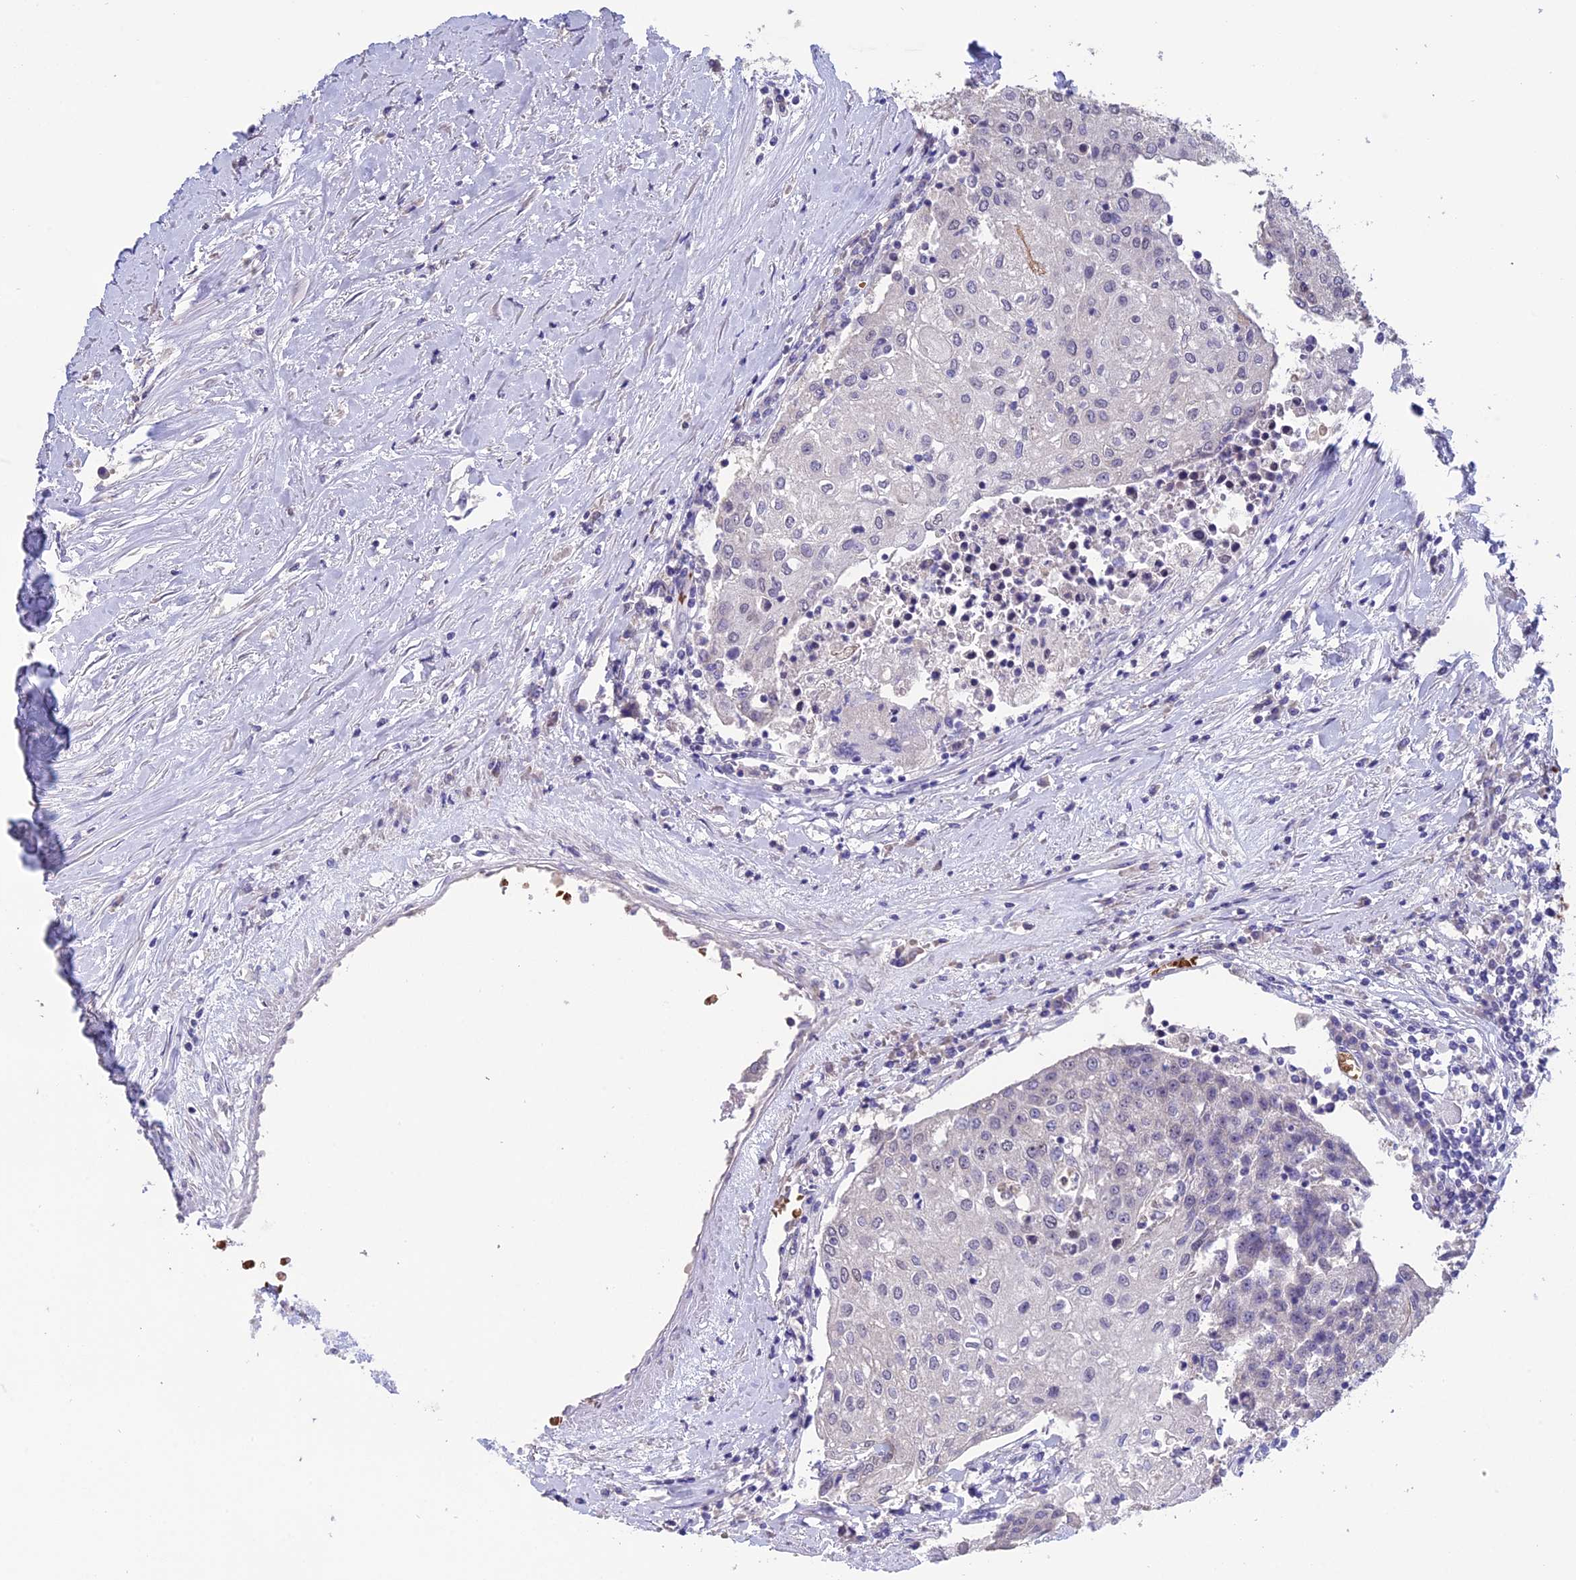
{"staining": {"intensity": "negative", "quantity": "none", "location": "none"}, "tissue": "urothelial cancer", "cell_type": "Tumor cells", "image_type": "cancer", "snomed": [{"axis": "morphology", "description": "Urothelial carcinoma, High grade"}, {"axis": "topography", "description": "Urinary bladder"}], "caption": "This is a photomicrograph of IHC staining of urothelial cancer, which shows no positivity in tumor cells. Brightfield microscopy of IHC stained with DAB (brown) and hematoxylin (blue), captured at high magnification.", "gene": "KNOP1", "patient": {"sex": "female", "age": 85}}